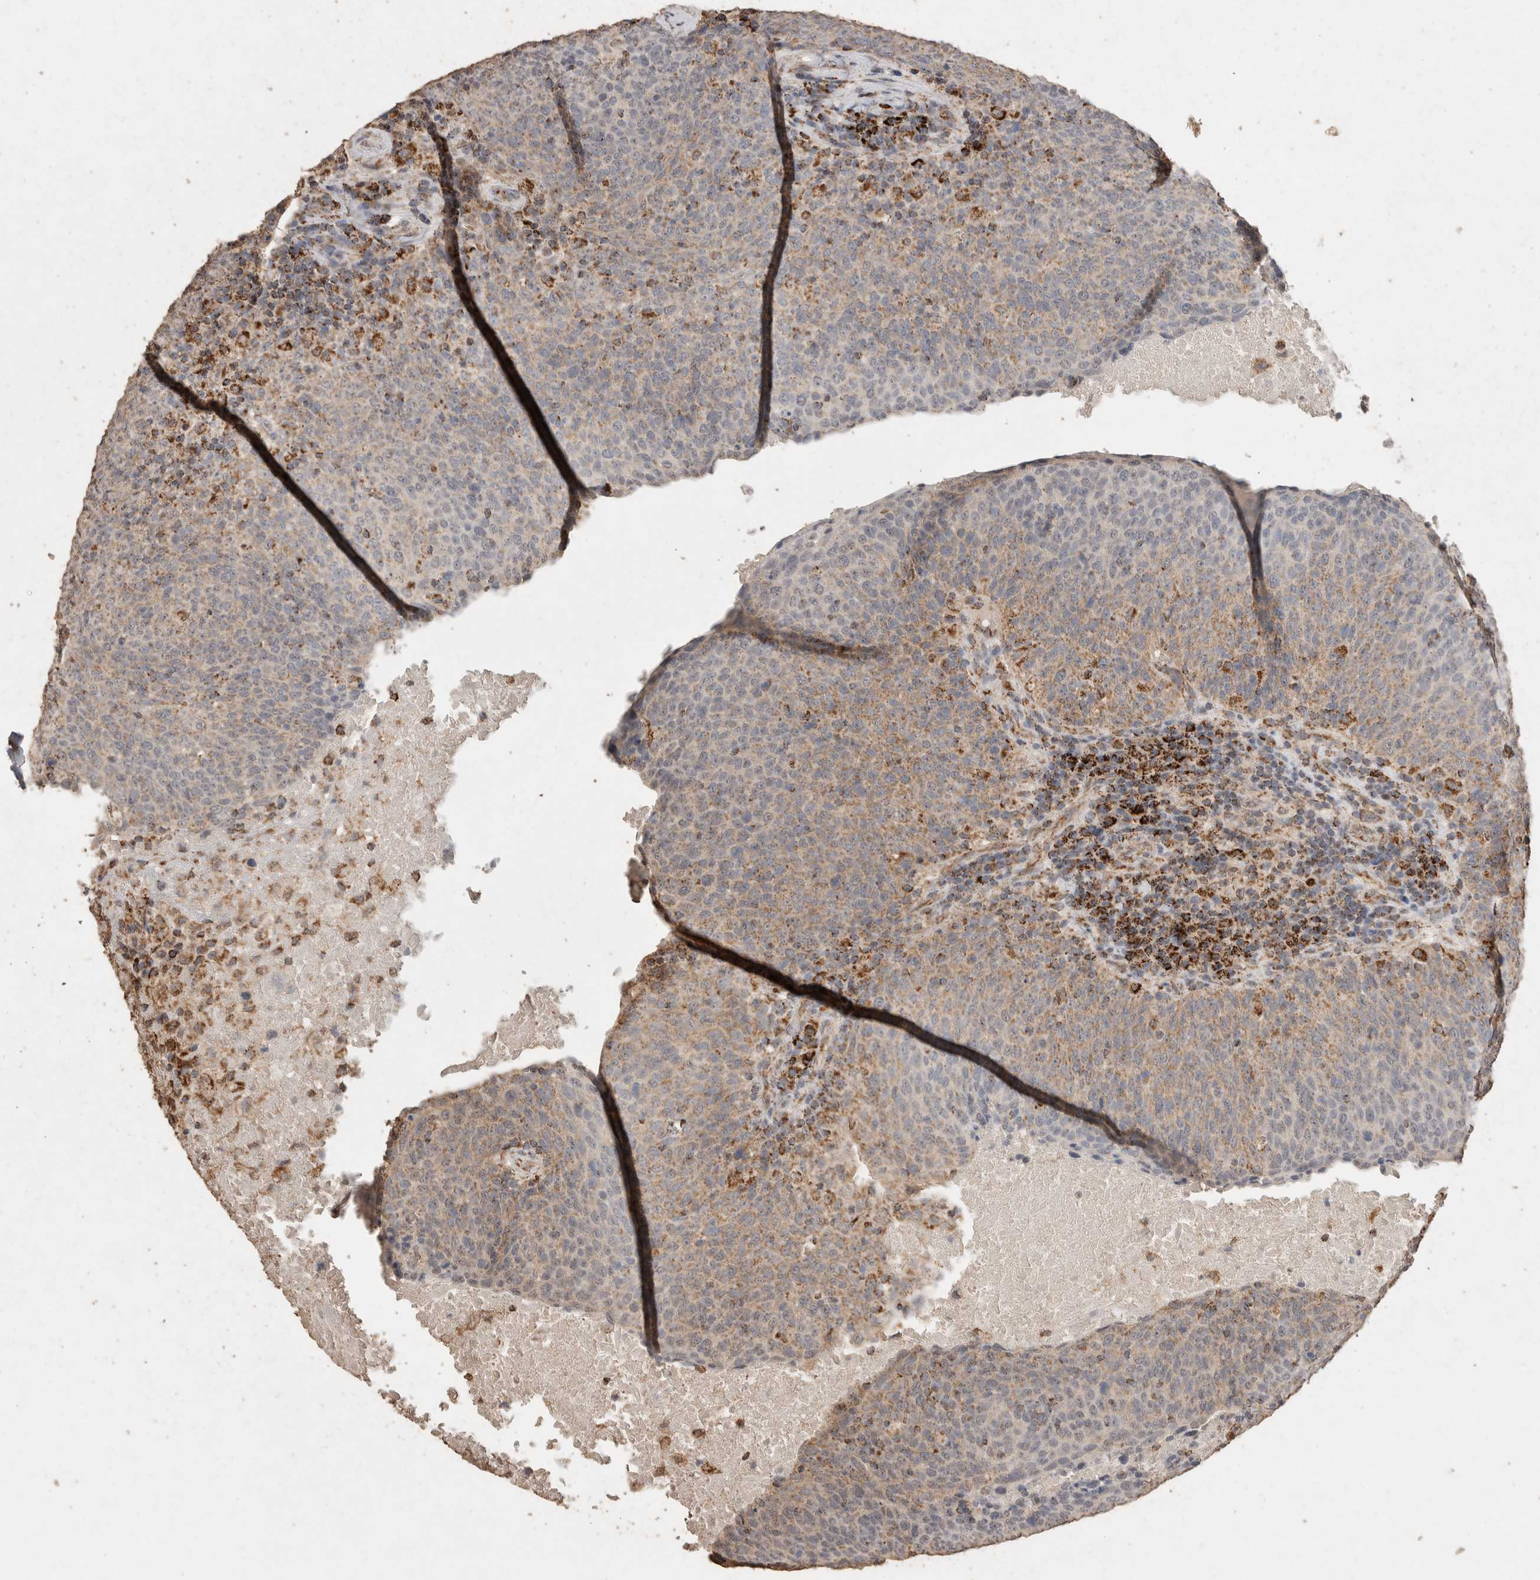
{"staining": {"intensity": "weak", "quantity": ">75%", "location": "cytoplasmic/membranous"}, "tissue": "head and neck cancer", "cell_type": "Tumor cells", "image_type": "cancer", "snomed": [{"axis": "morphology", "description": "Squamous cell carcinoma, NOS"}, {"axis": "morphology", "description": "Squamous cell carcinoma, metastatic, NOS"}, {"axis": "topography", "description": "Lymph node"}, {"axis": "topography", "description": "Head-Neck"}], "caption": "The micrograph demonstrates staining of head and neck squamous cell carcinoma, revealing weak cytoplasmic/membranous protein expression (brown color) within tumor cells.", "gene": "ACADM", "patient": {"sex": "male", "age": 62}}